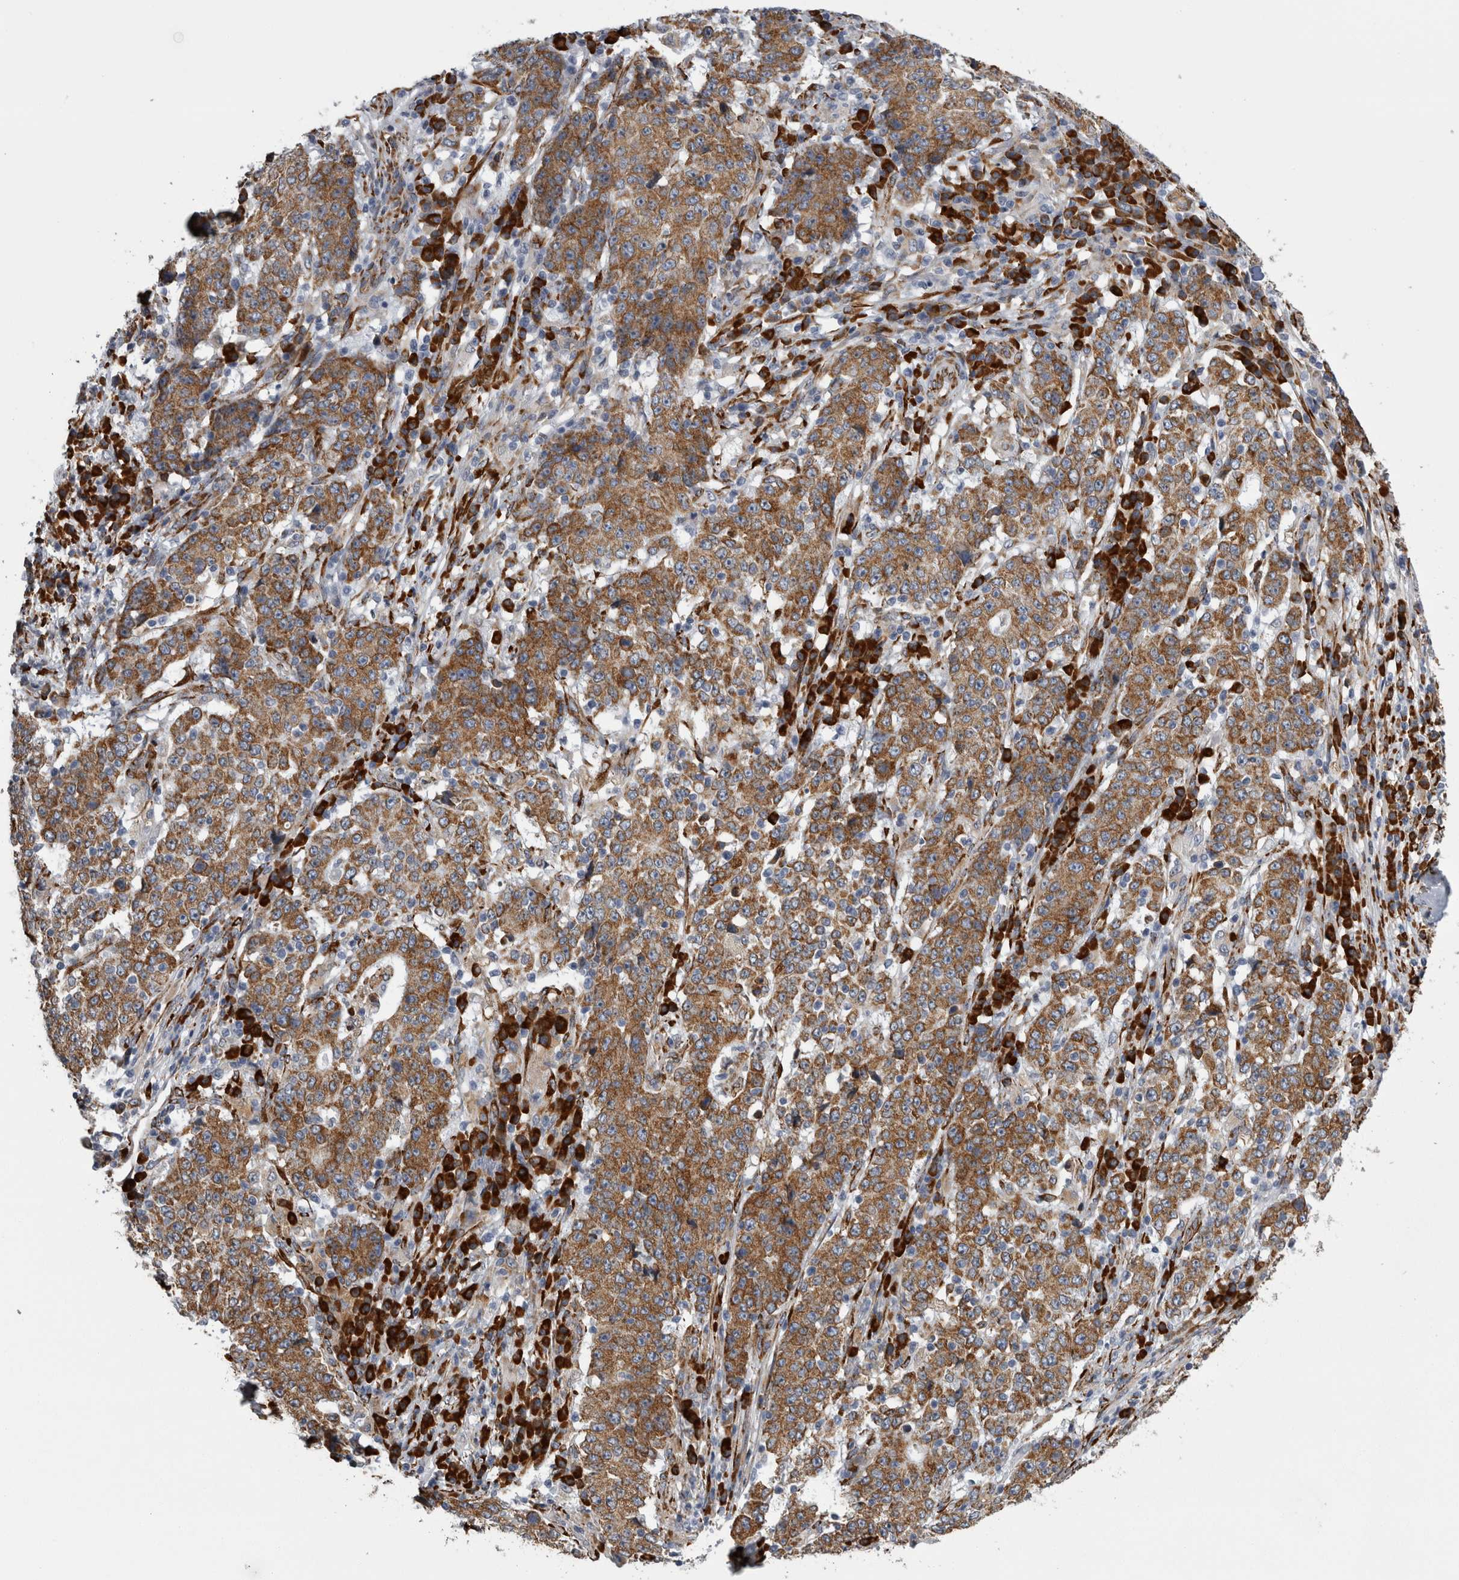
{"staining": {"intensity": "moderate", "quantity": ">75%", "location": "cytoplasmic/membranous"}, "tissue": "stomach cancer", "cell_type": "Tumor cells", "image_type": "cancer", "snomed": [{"axis": "morphology", "description": "Adenocarcinoma, NOS"}, {"axis": "topography", "description": "Stomach"}], "caption": "Moderate cytoplasmic/membranous protein staining is seen in approximately >75% of tumor cells in stomach adenocarcinoma.", "gene": "FHIP2B", "patient": {"sex": "male", "age": 59}}